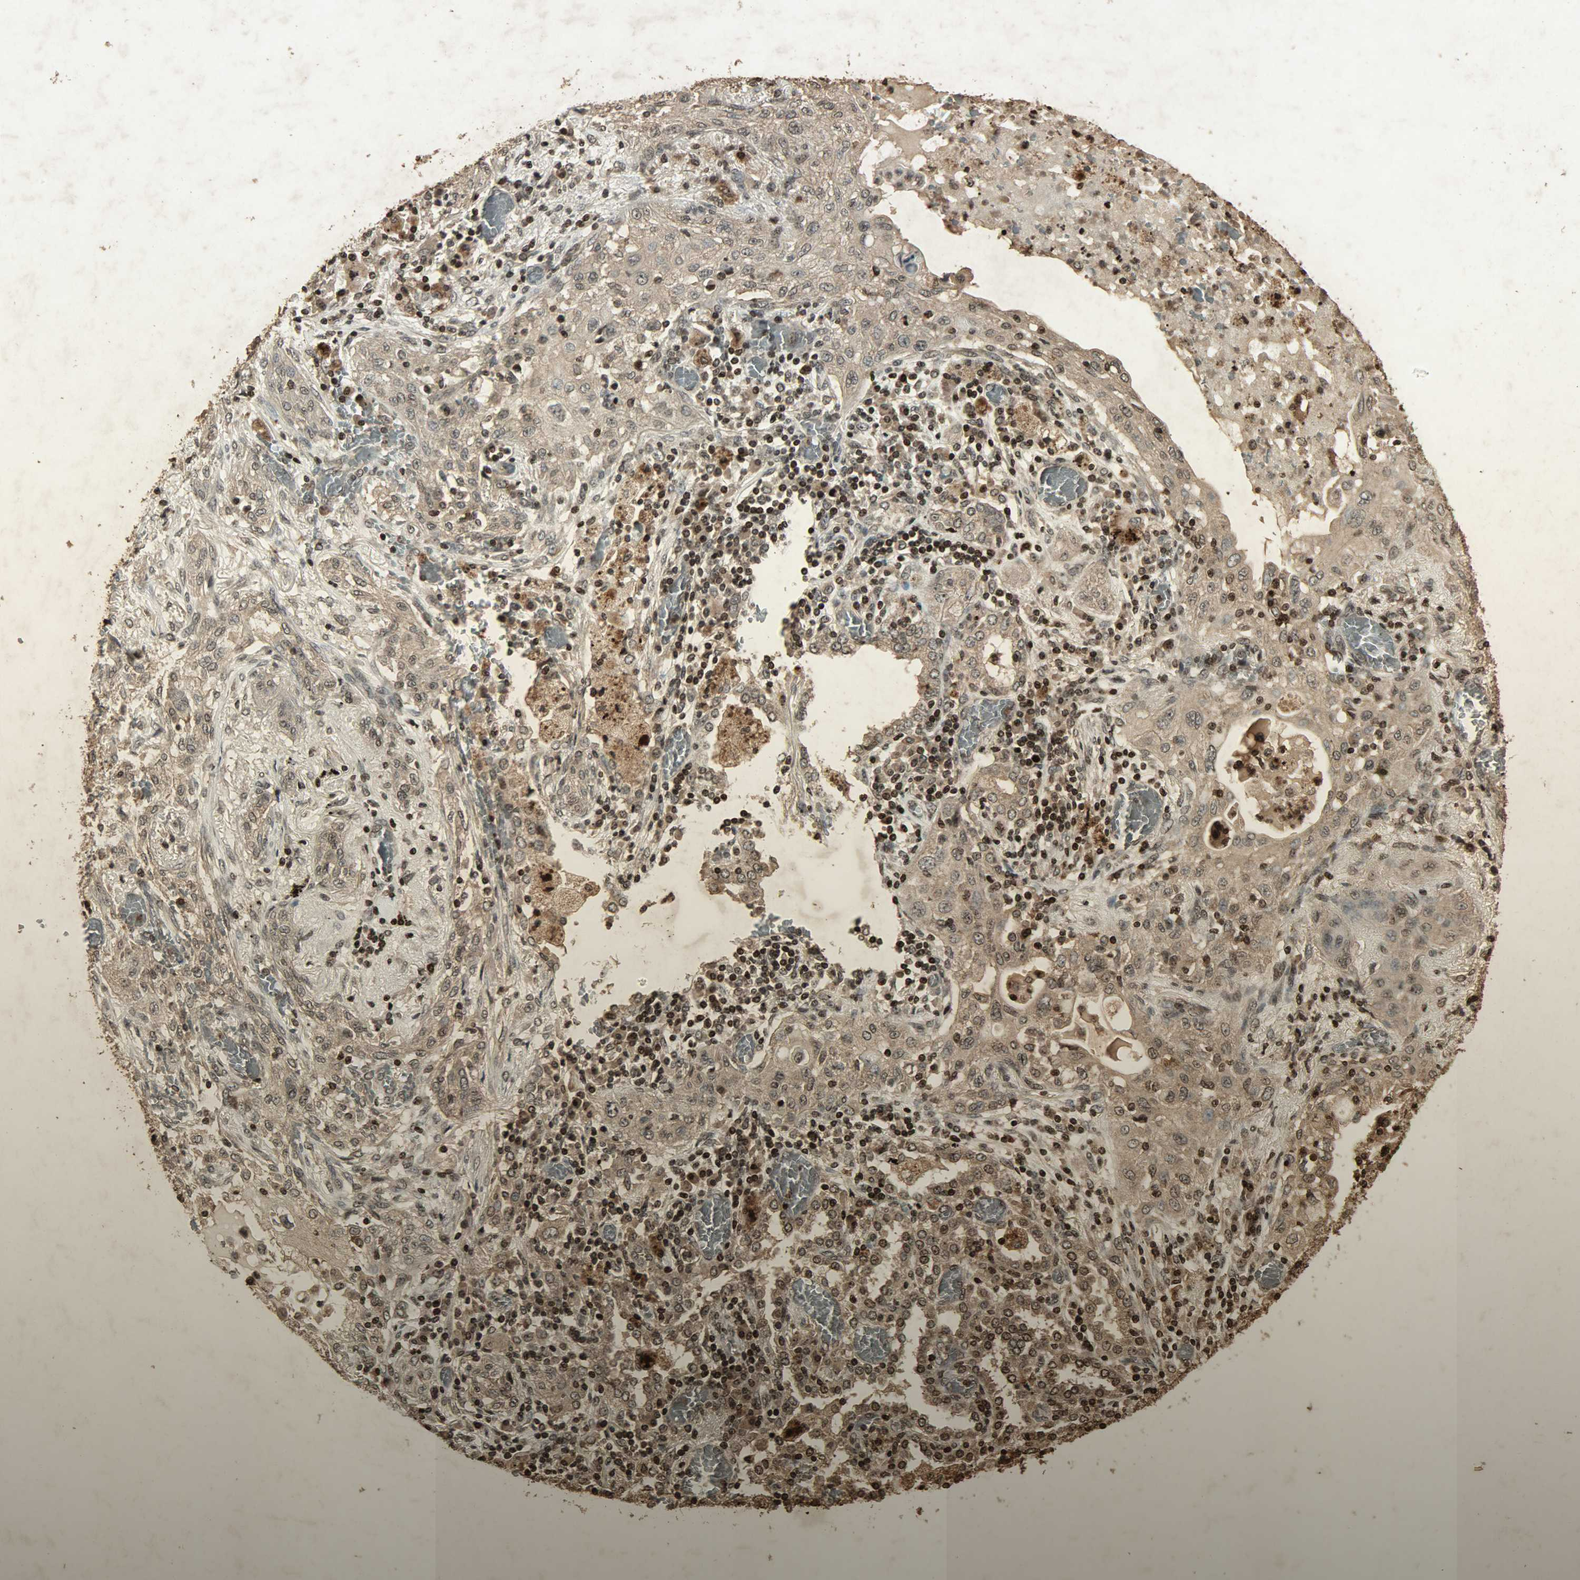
{"staining": {"intensity": "weak", "quantity": ">75%", "location": "cytoplasmic/membranous,nuclear"}, "tissue": "lung cancer", "cell_type": "Tumor cells", "image_type": "cancer", "snomed": [{"axis": "morphology", "description": "Squamous cell carcinoma, NOS"}, {"axis": "topography", "description": "Lung"}], "caption": "Protein positivity by IHC reveals weak cytoplasmic/membranous and nuclear staining in approximately >75% of tumor cells in lung cancer.", "gene": "PPP3R1", "patient": {"sex": "female", "age": 47}}